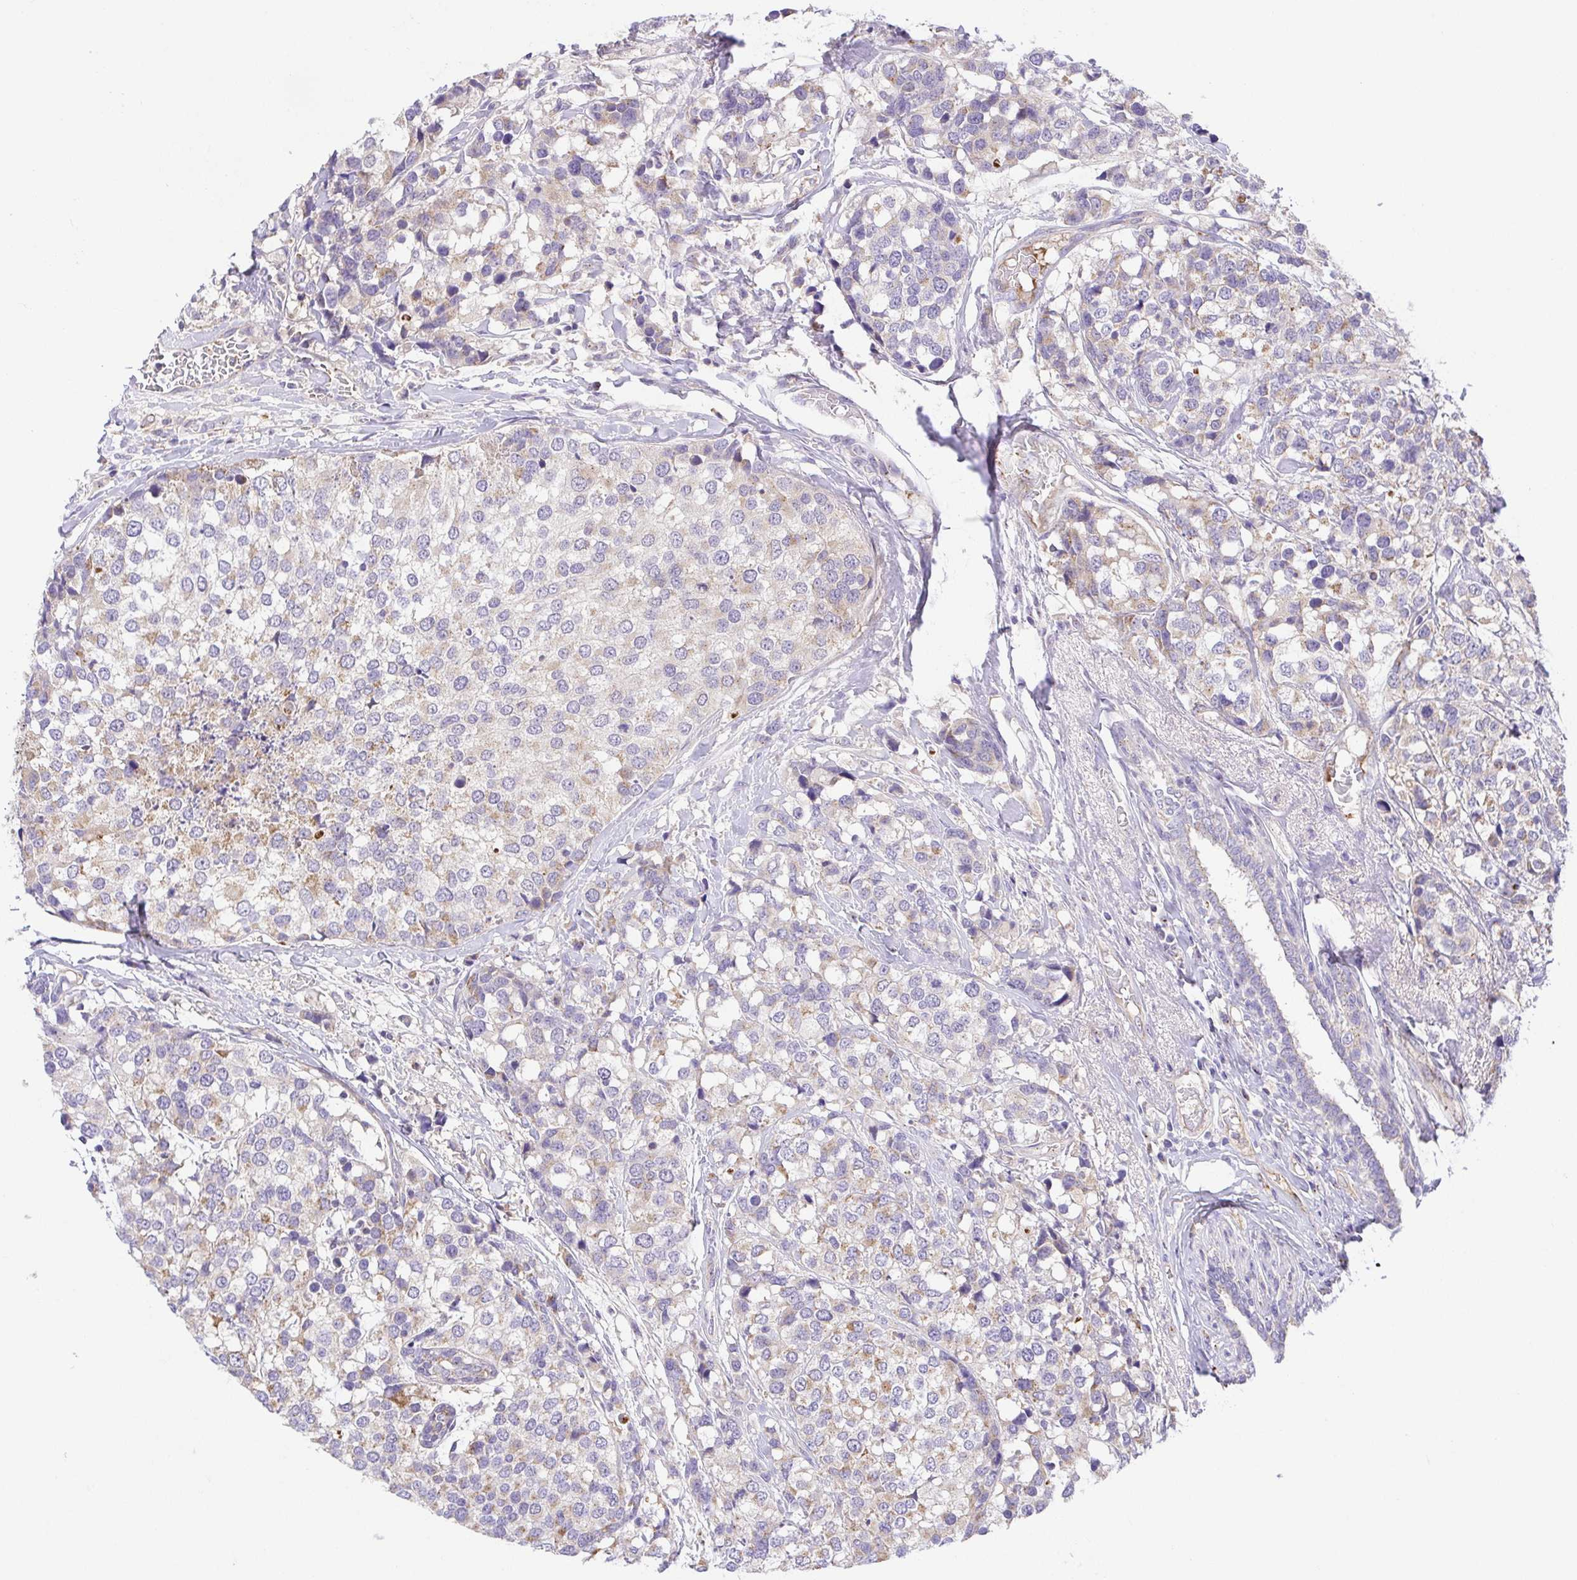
{"staining": {"intensity": "weak", "quantity": "25%-75%", "location": "cytoplasmic/membranous"}, "tissue": "breast cancer", "cell_type": "Tumor cells", "image_type": "cancer", "snomed": [{"axis": "morphology", "description": "Lobular carcinoma"}, {"axis": "topography", "description": "Breast"}], "caption": "Breast cancer was stained to show a protein in brown. There is low levels of weak cytoplasmic/membranous positivity in approximately 25%-75% of tumor cells.", "gene": "SLC13A1", "patient": {"sex": "female", "age": 59}}